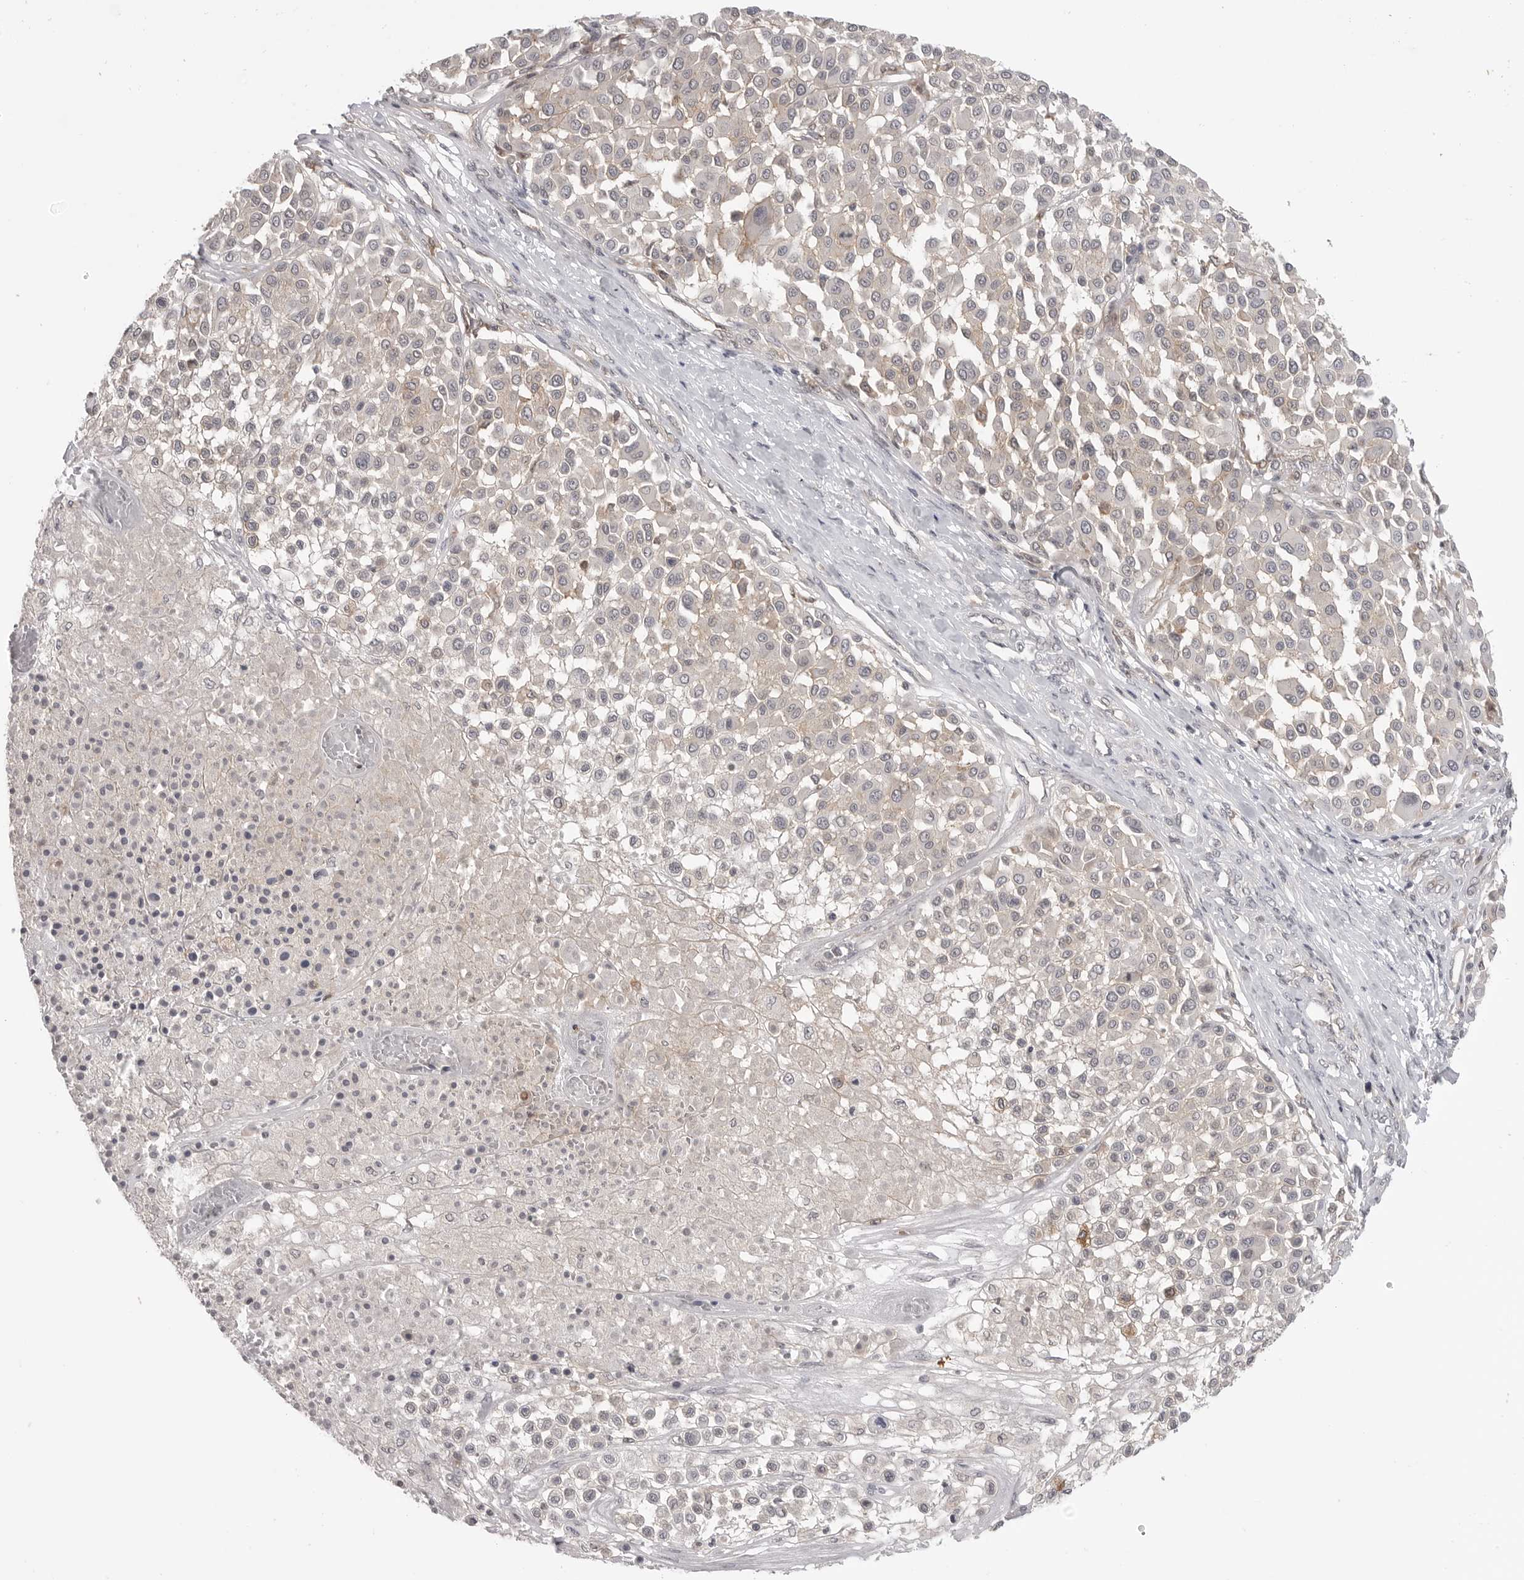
{"staining": {"intensity": "negative", "quantity": "none", "location": "none"}, "tissue": "melanoma", "cell_type": "Tumor cells", "image_type": "cancer", "snomed": [{"axis": "morphology", "description": "Malignant melanoma, Metastatic site"}, {"axis": "topography", "description": "Soft tissue"}], "caption": "High power microscopy photomicrograph of an immunohistochemistry (IHC) micrograph of malignant melanoma (metastatic site), revealing no significant positivity in tumor cells.", "gene": "IFNGR1", "patient": {"sex": "male", "age": 41}}